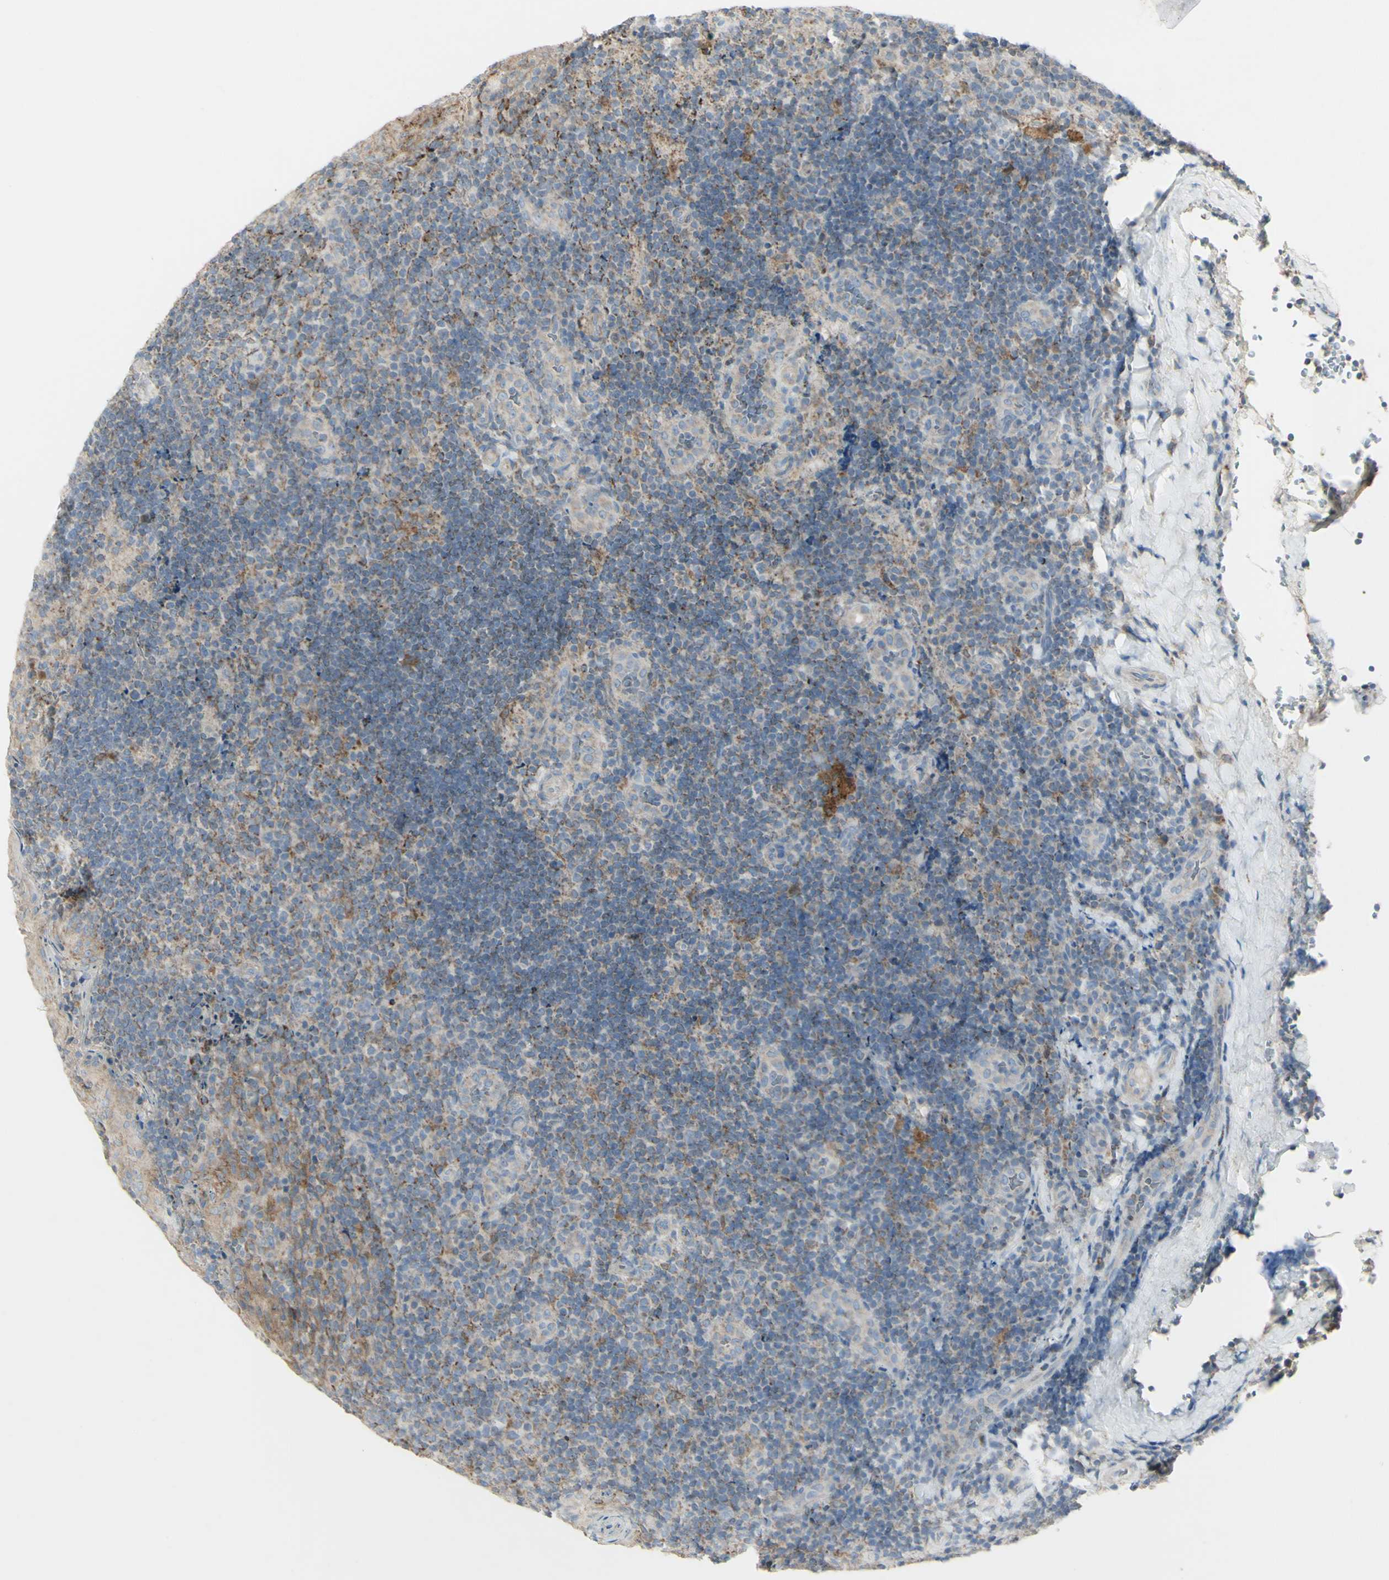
{"staining": {"intensity": "moderate", "quantity": "<25%", "location": "cytoplasmic/membranous"}, "tissue": "tonsil", "cell_type": "Germinal center cells", "image_type": "normal", "snomed": [{"axis": "morphology", "description": "Normal tissue, NOS"}, {"axis": "topography", "description": "Tonsil"}], "caption": "About <25% of germinal center cells in unremarkable human tonsil demonstrate moderate cytoplasmic/membranous protein staining as visualized by brown immunohistochemical staining.", "gene": "CNTNAP1", "patient": {"sex": "male", "age": 17}}